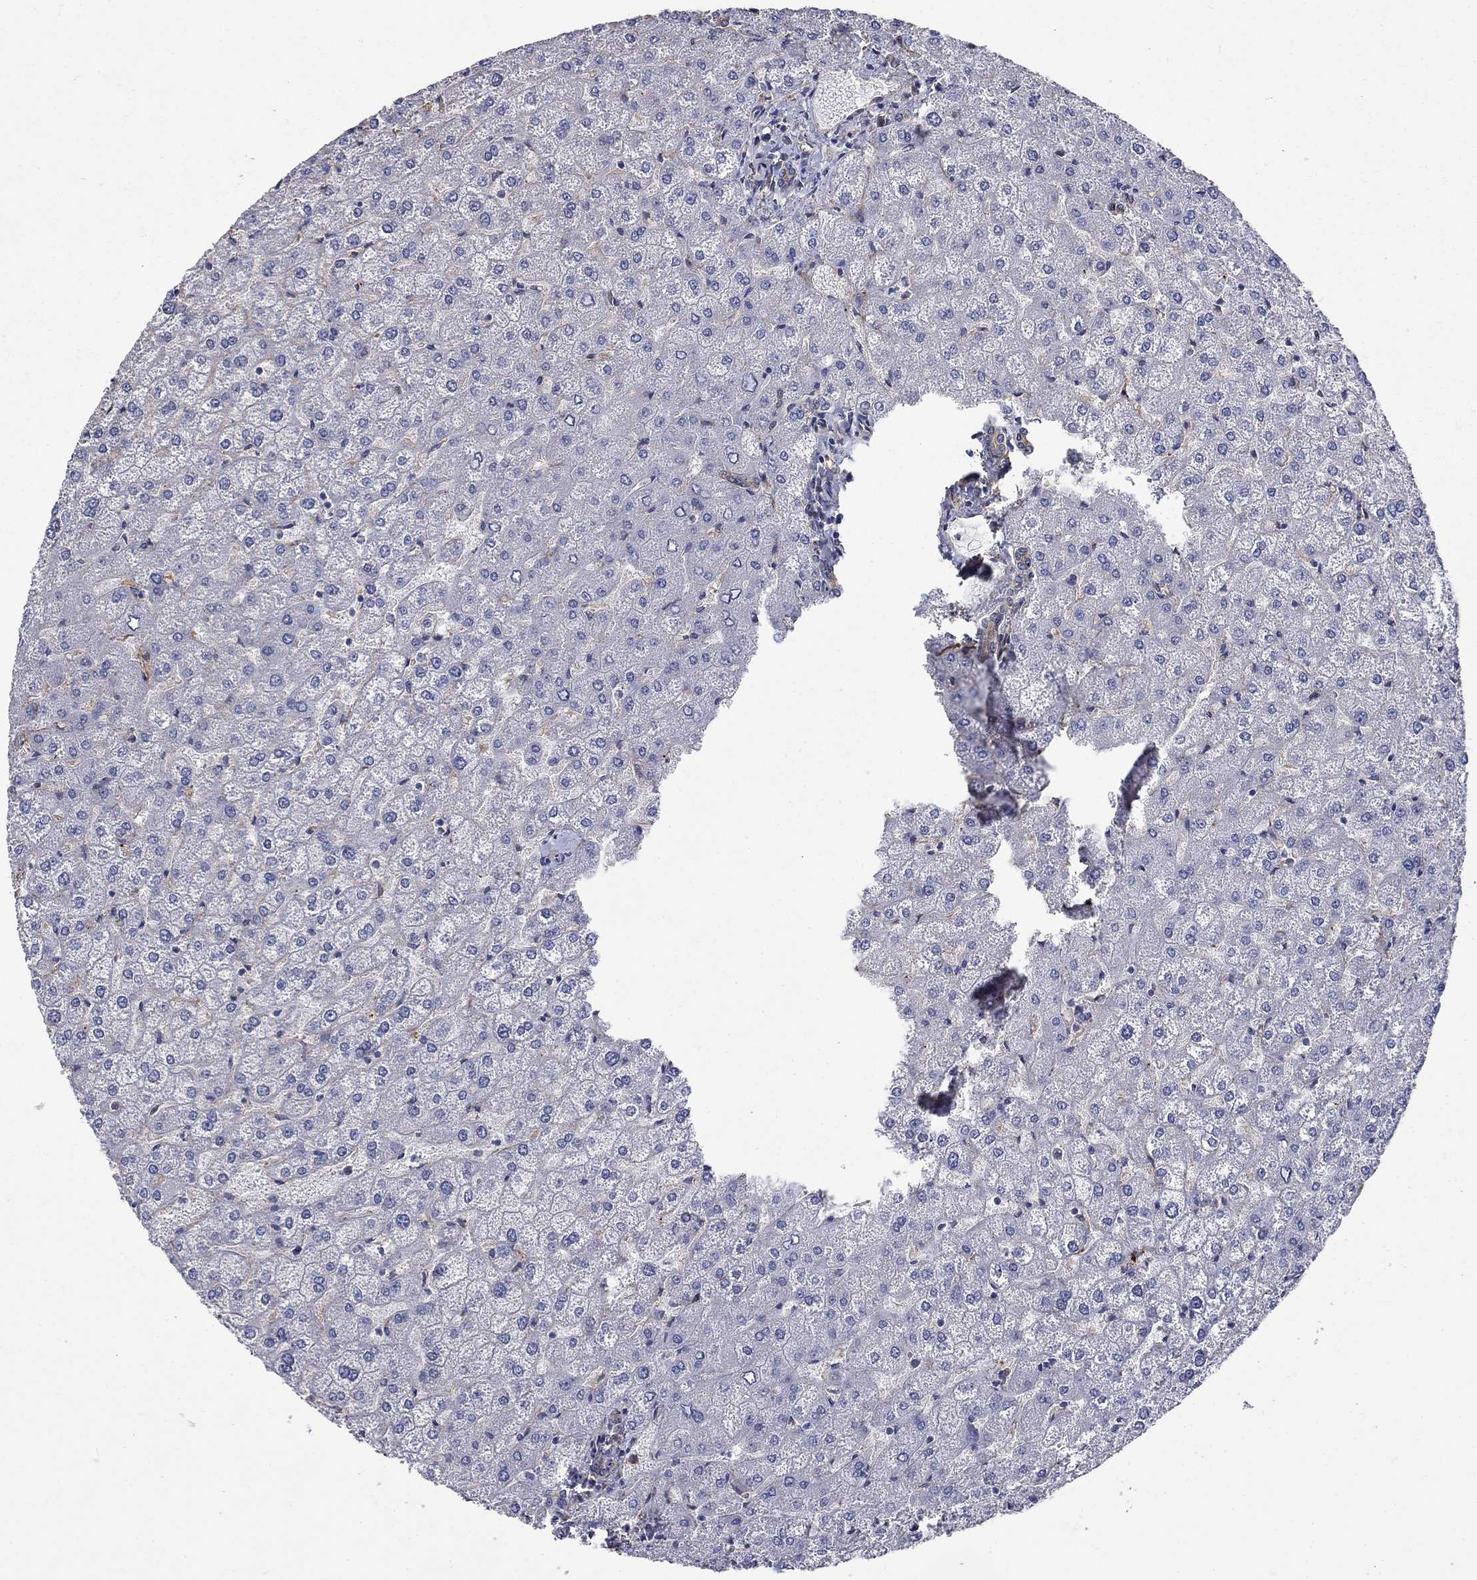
{"staining": {"intensity": "negative", "quantity": "none", "location": "none"}, "tissue": "liver", "cell_type": "Cholangiocytes", "image_type": "normal", "snomed": [{"axis": "morphology", "description": "Normal tissue, NOS"}, {"axis": "topography", "description": "Liver"}], "caption": "Immunohistochemical staining of benign human liver exhibits no significant positivity in cholangiocytes.", "gene": "DPYSL2", "patient": {"sex": "female", "age": 32}}